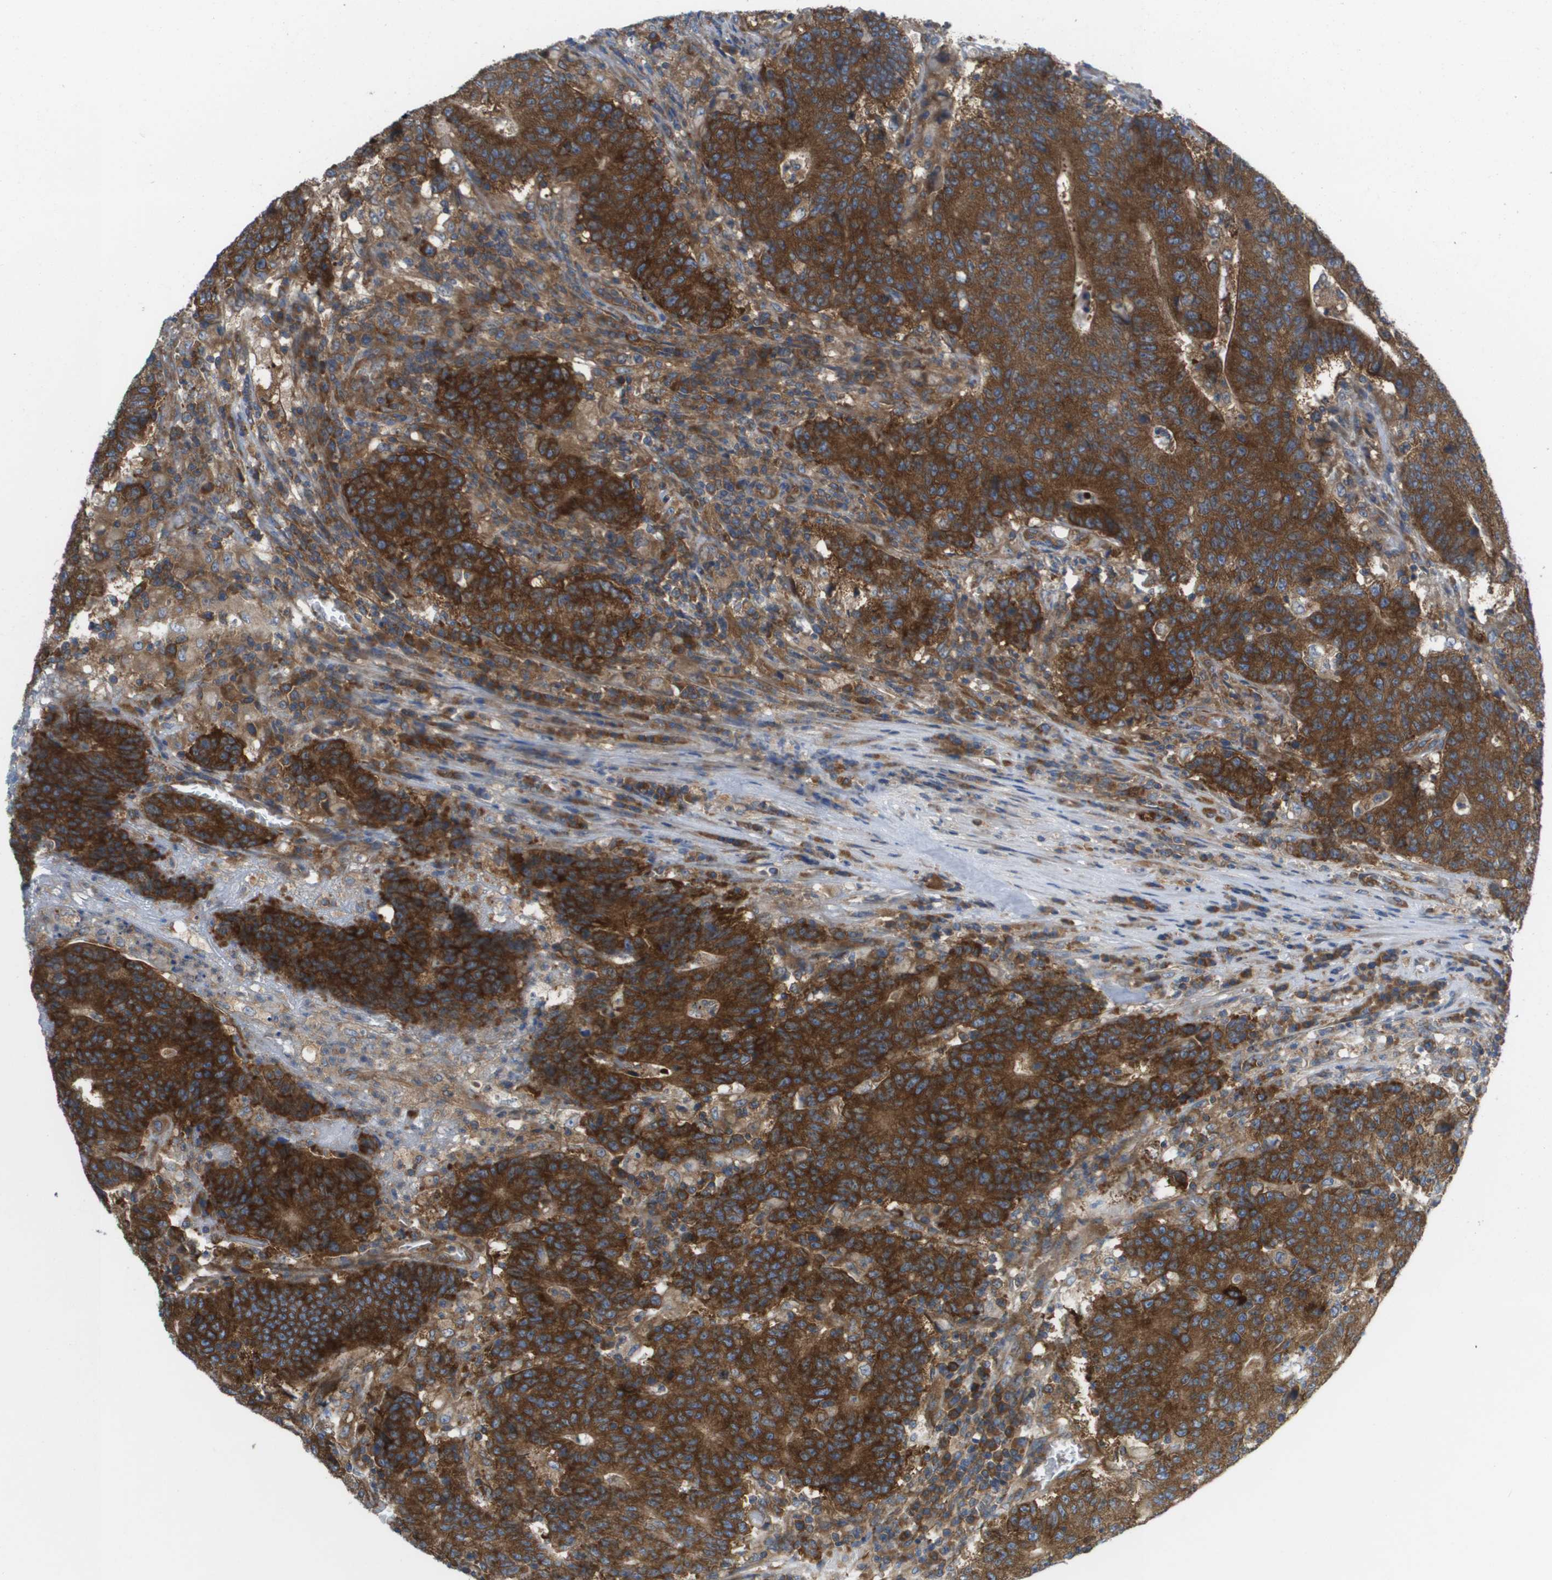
{"staining": {"intensity": "strong", "quantity": ">75%", "location": "cytoplasmic/membranous"}, "tissue": "colorectal cancer", "cell_type": "Tumor cells", "image_type": "cancer", "snomed": [{"axis": "morphology", "description": "Normal tissue, NOS"}, {"axis": "morphology", "description": "Adenocarcinoma, NOS"}, {"axis": "topography", "description": "Colon"}], "caption": "Adenocarcinoma (colorectal) stained with IHC reveals strong cytoplasmic/membranous staining in about >75% of tumor cells.", "gene": "EIF4G2", "patient": {"sex": "female", "age": 75}}